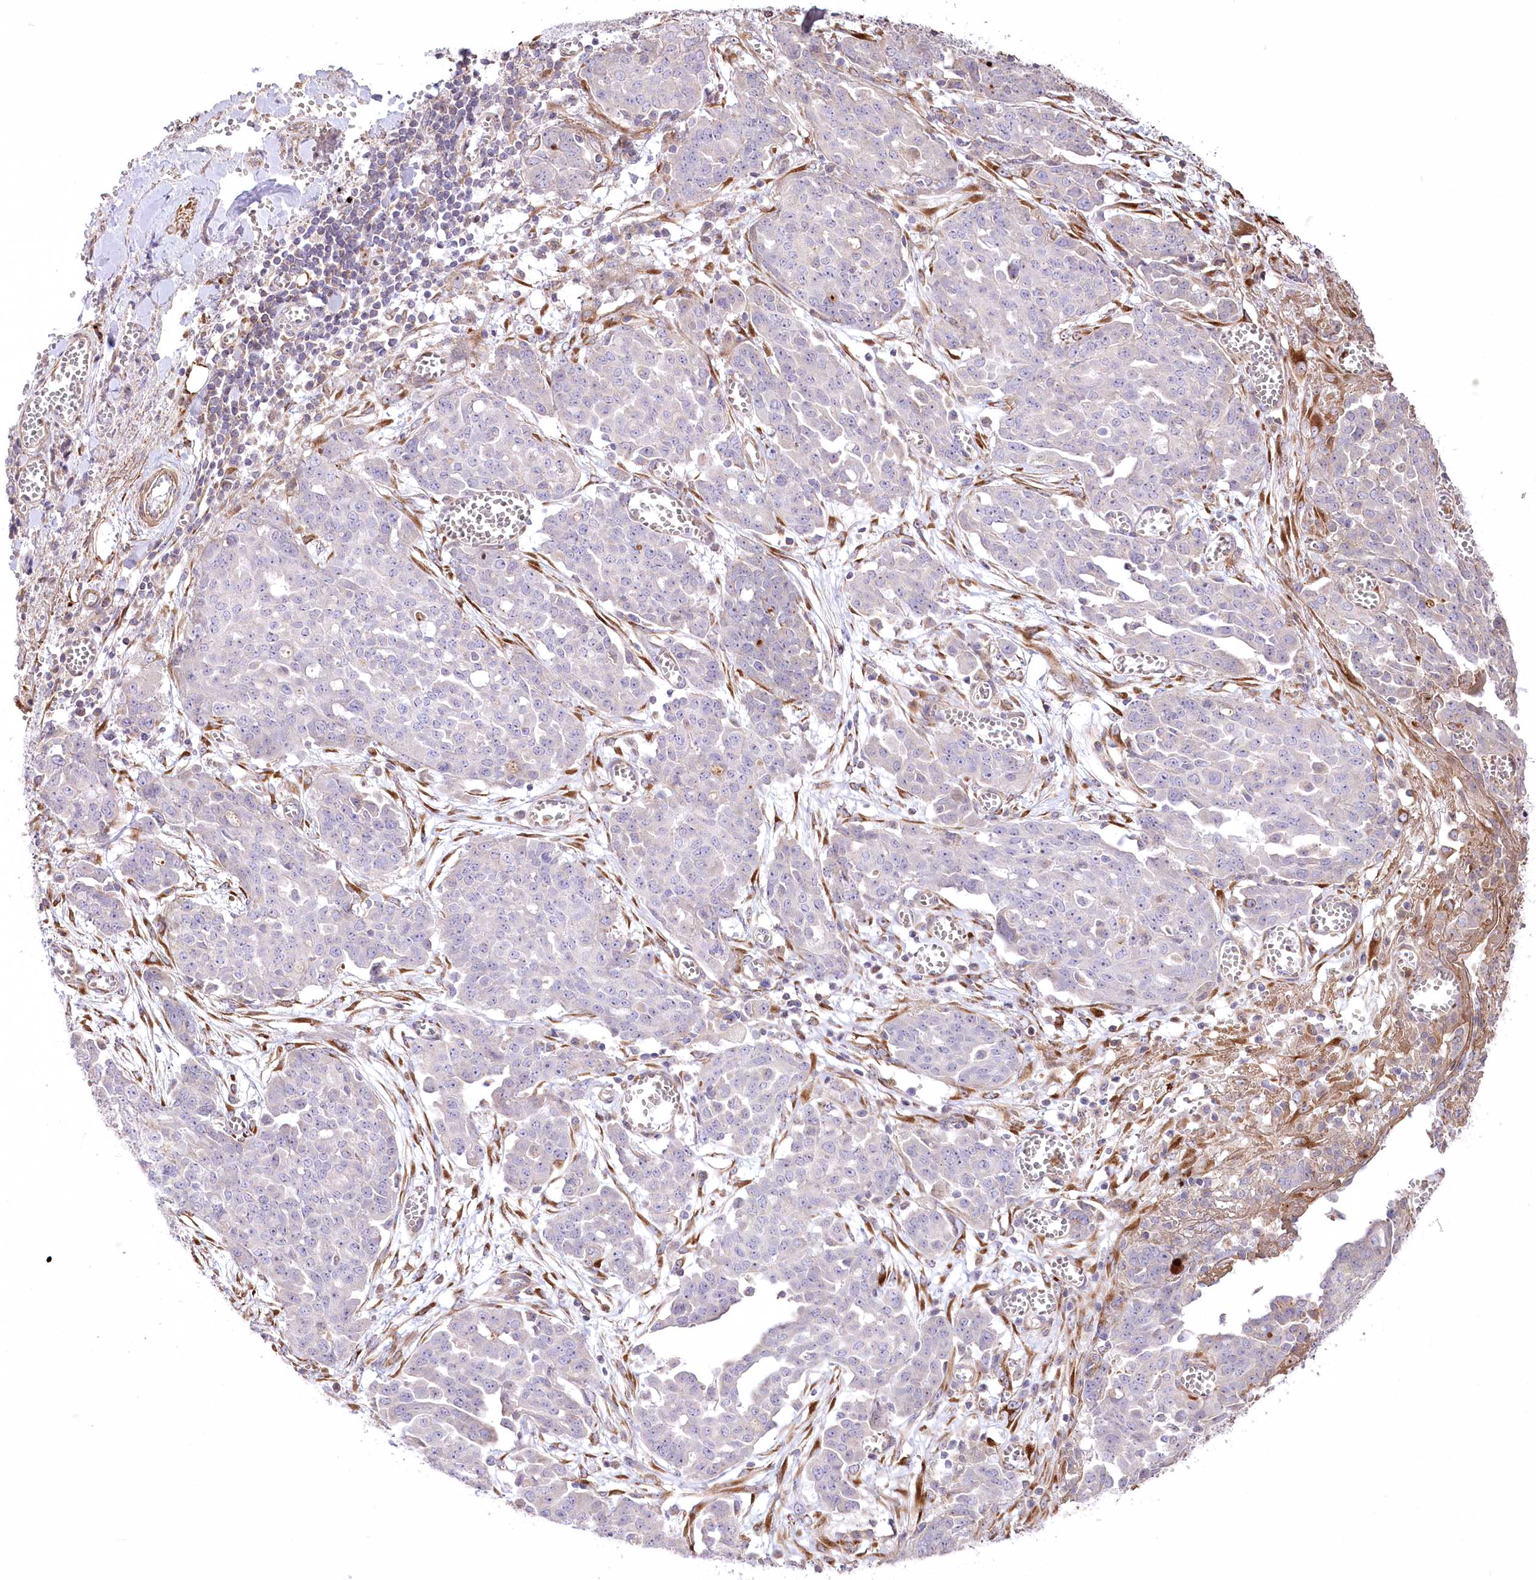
{"staining": {"intensity": "negative", "quantity": "none", "location": "none"}, "tissue": "ovarian cancer", "cell_type": "Tumor cells", "image_type": "cancer", "snomed": [{"axis": "morphology", "description": "Cystadenocarcinoma, serous, NOS"}, {"axis": "topography", "description": "Soft tissue"}, {"axis": "topography", "description": "Ovary"}], "caption": "Serous cystadenocarcinoma (ovarian) was stained to show a protein in brown. There is no significant expression in tumor cells. (DAB (3,3'-diaminobenzidine) IHC with hematoxylin counter stain).", "gene": "RNF24", "patient": {"sex": "female", "age": 57}}